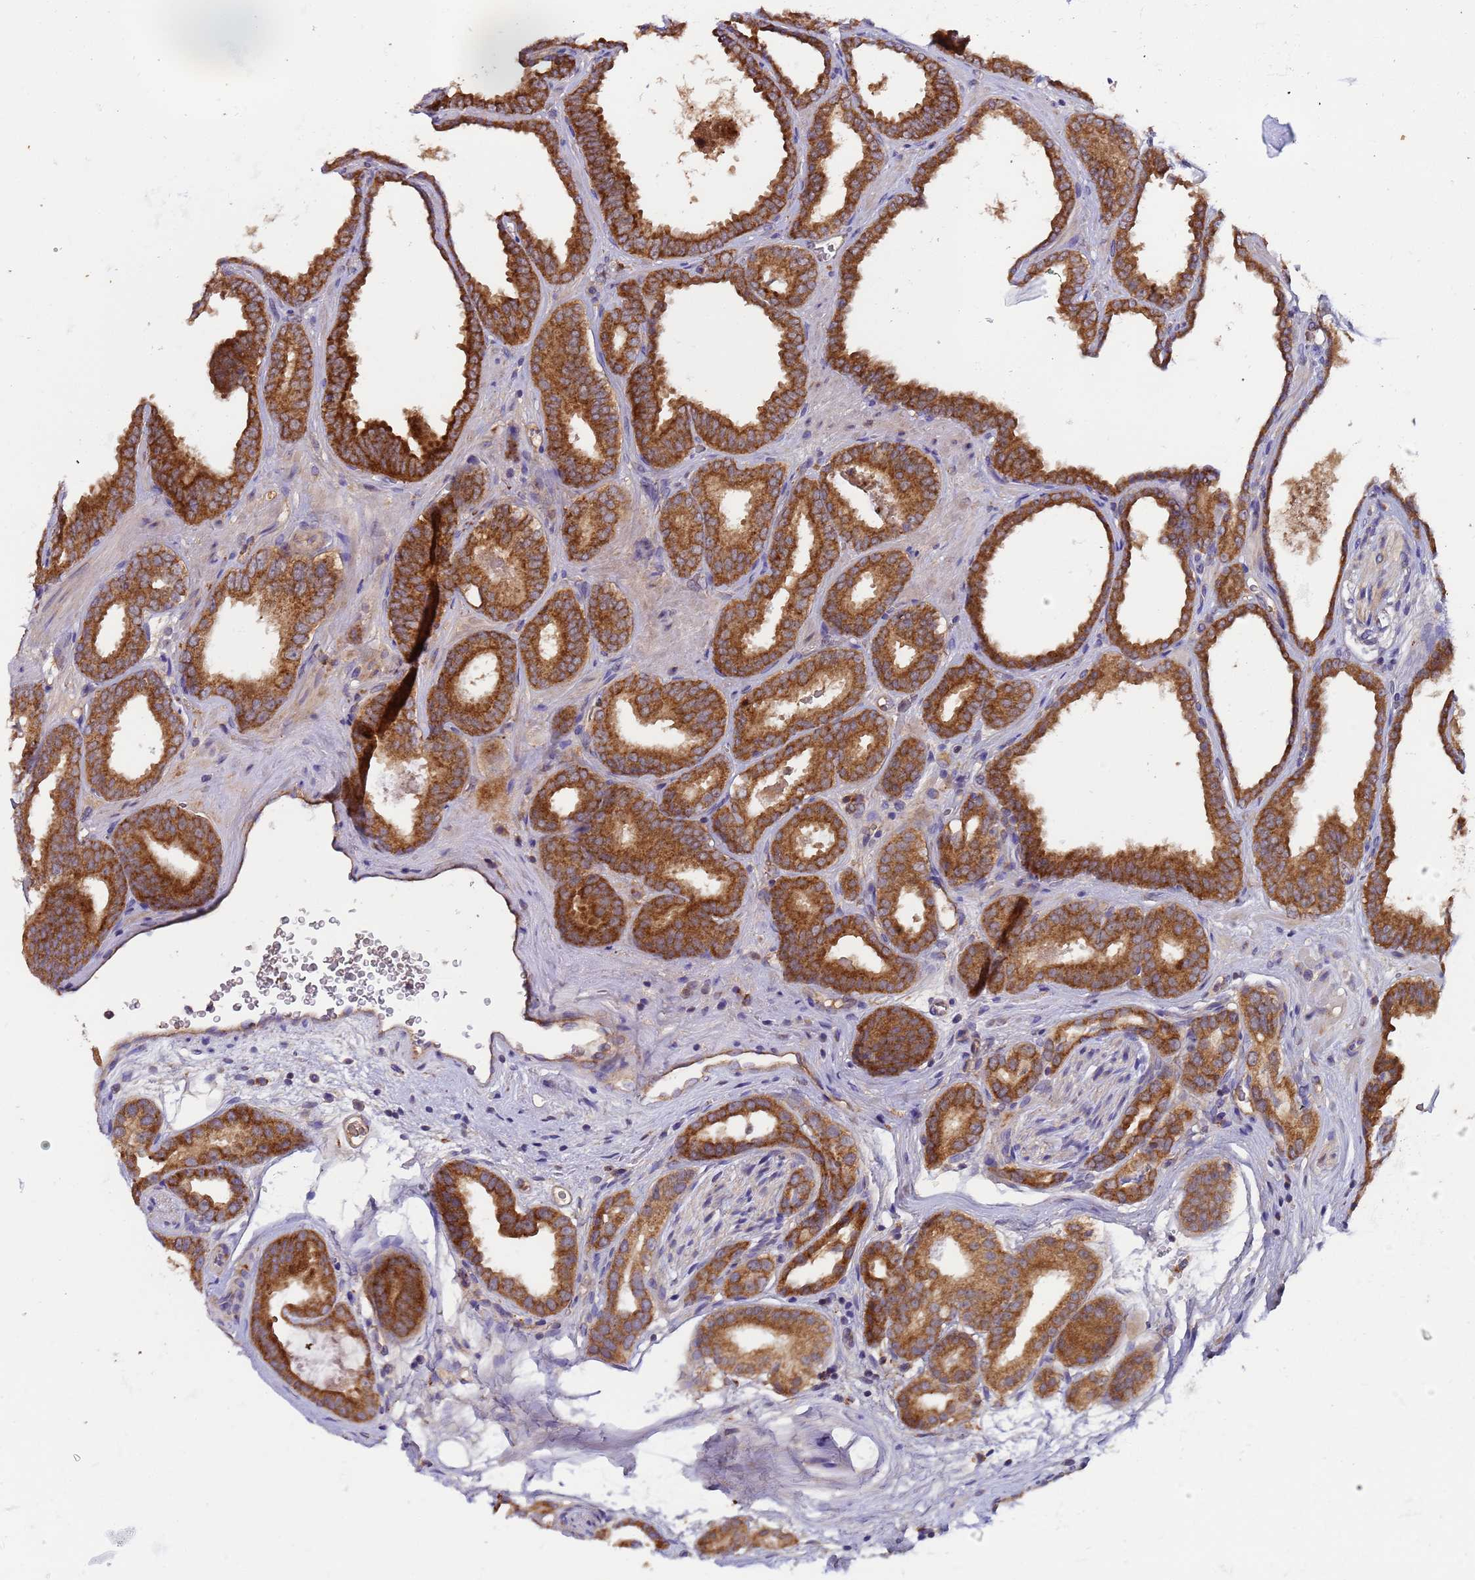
{"staining": {"intensity": "strong", "quantity": ">75%", "location": "cytoplasmic/membranous"}, "tissue": "prostate cancer", "cell_type": "Tumor cells", "image_type": "cancer", "snomed": [{"axis": "morphology", "description": "Adenocarcinoma, High grade"}, {"axis": "topography", "description": "Prostate"}], "caption": "High-grade adenocarcinoma (prostate) stained for a protein (brown) demonstrates strong cytoplasmic/membranous positive expression in about >75% of tumor cells.", "gene": "TMEM126A", "patient": {"sex": "male", "age": 72}}